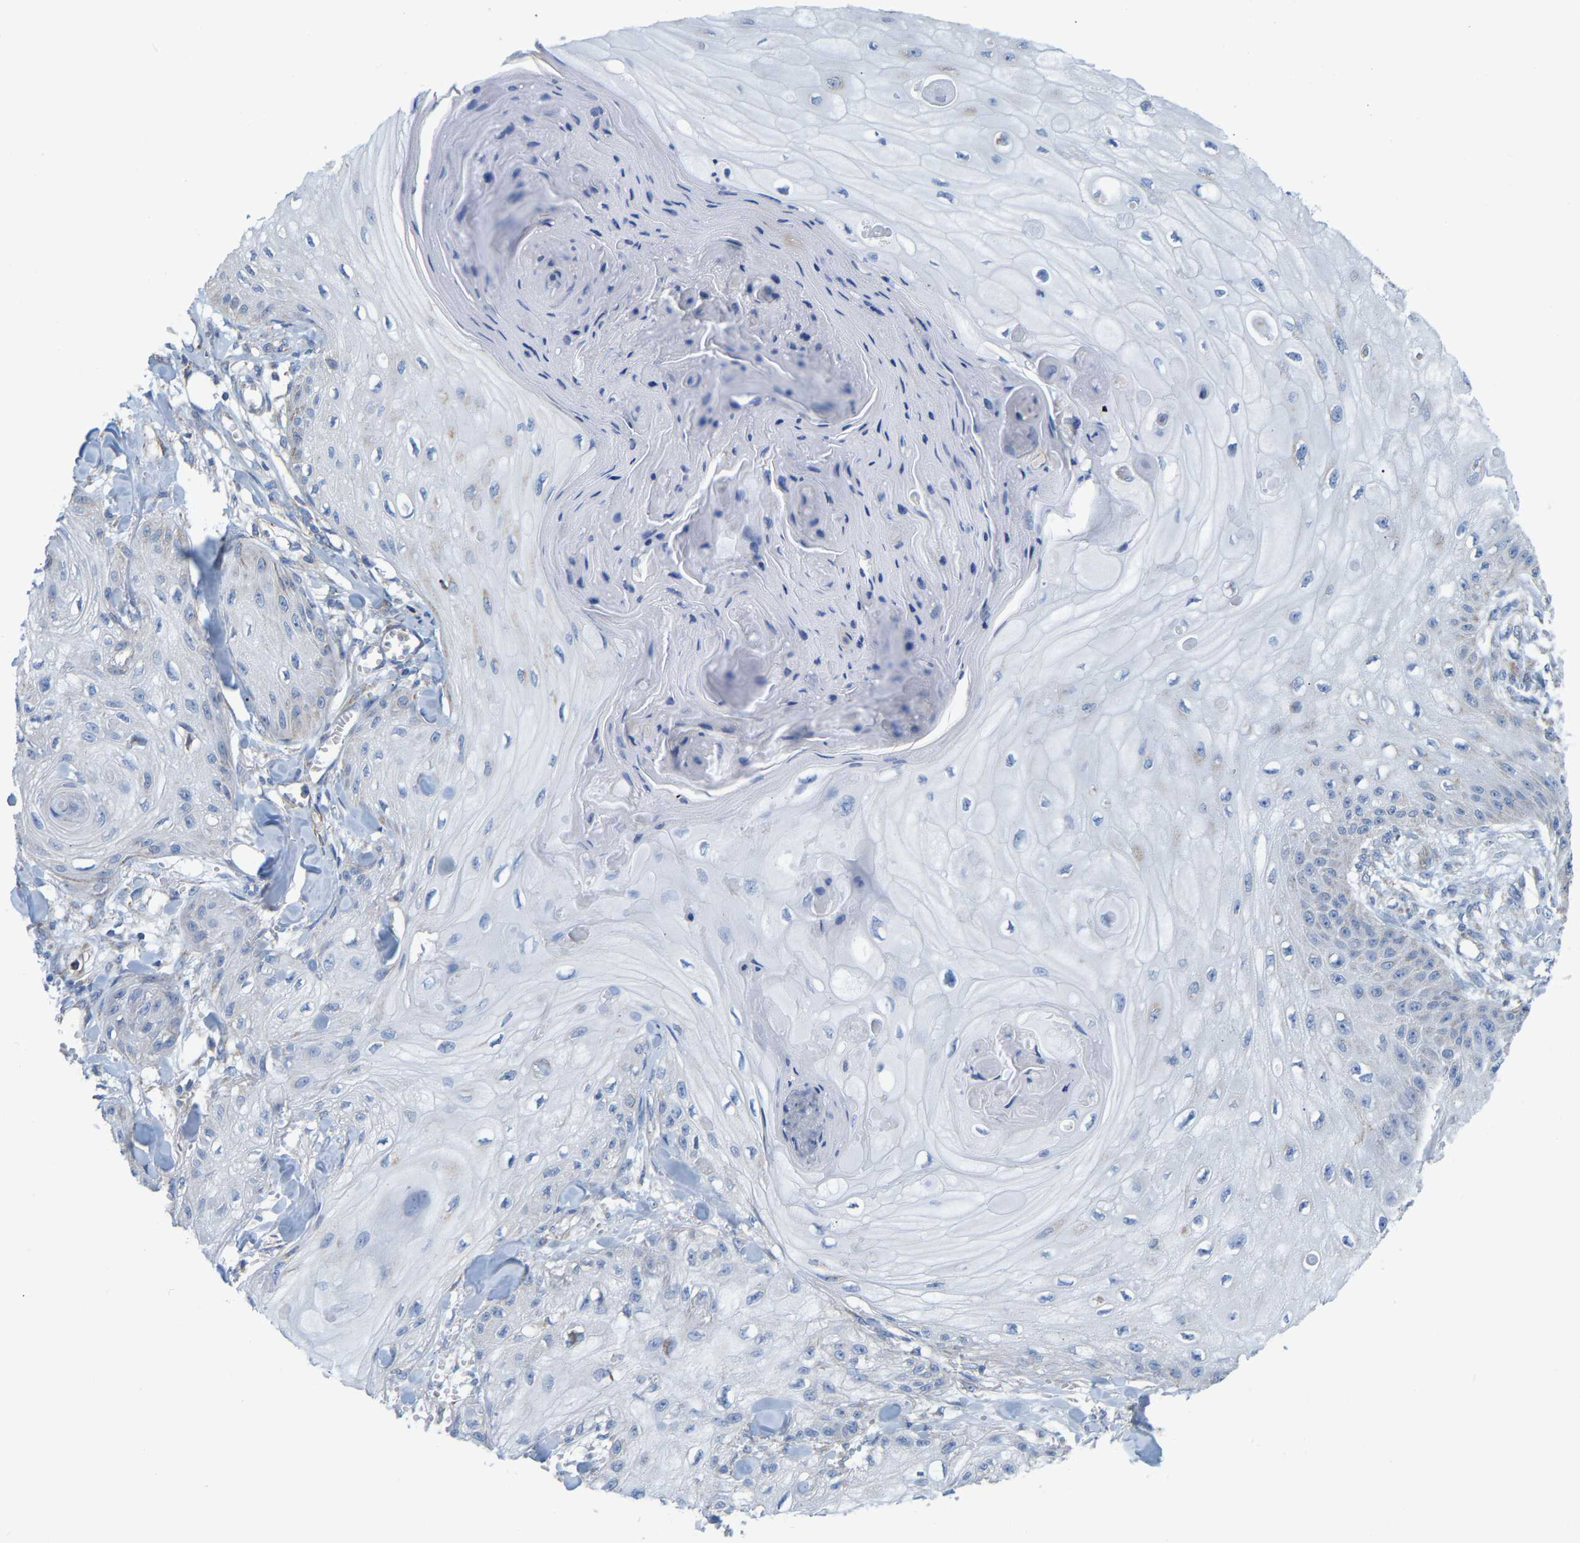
{"staining": {"intensity": "negative", "quantity": "none", "location": "none"}, "tissue": "skin cancer", "cell_type": "Tumor cells", "image_type": "cancer", "snomed": [{"axis": "morphology", "description": "Squamous cell carcinoma, NOS"}, {"axis": "topography", "description": "Skin"}], "caption": "There is no significant positivity in tumor cells of skin cancer.", "gene": "CBLB", "patient": {"sex": "male", "age": 74}}